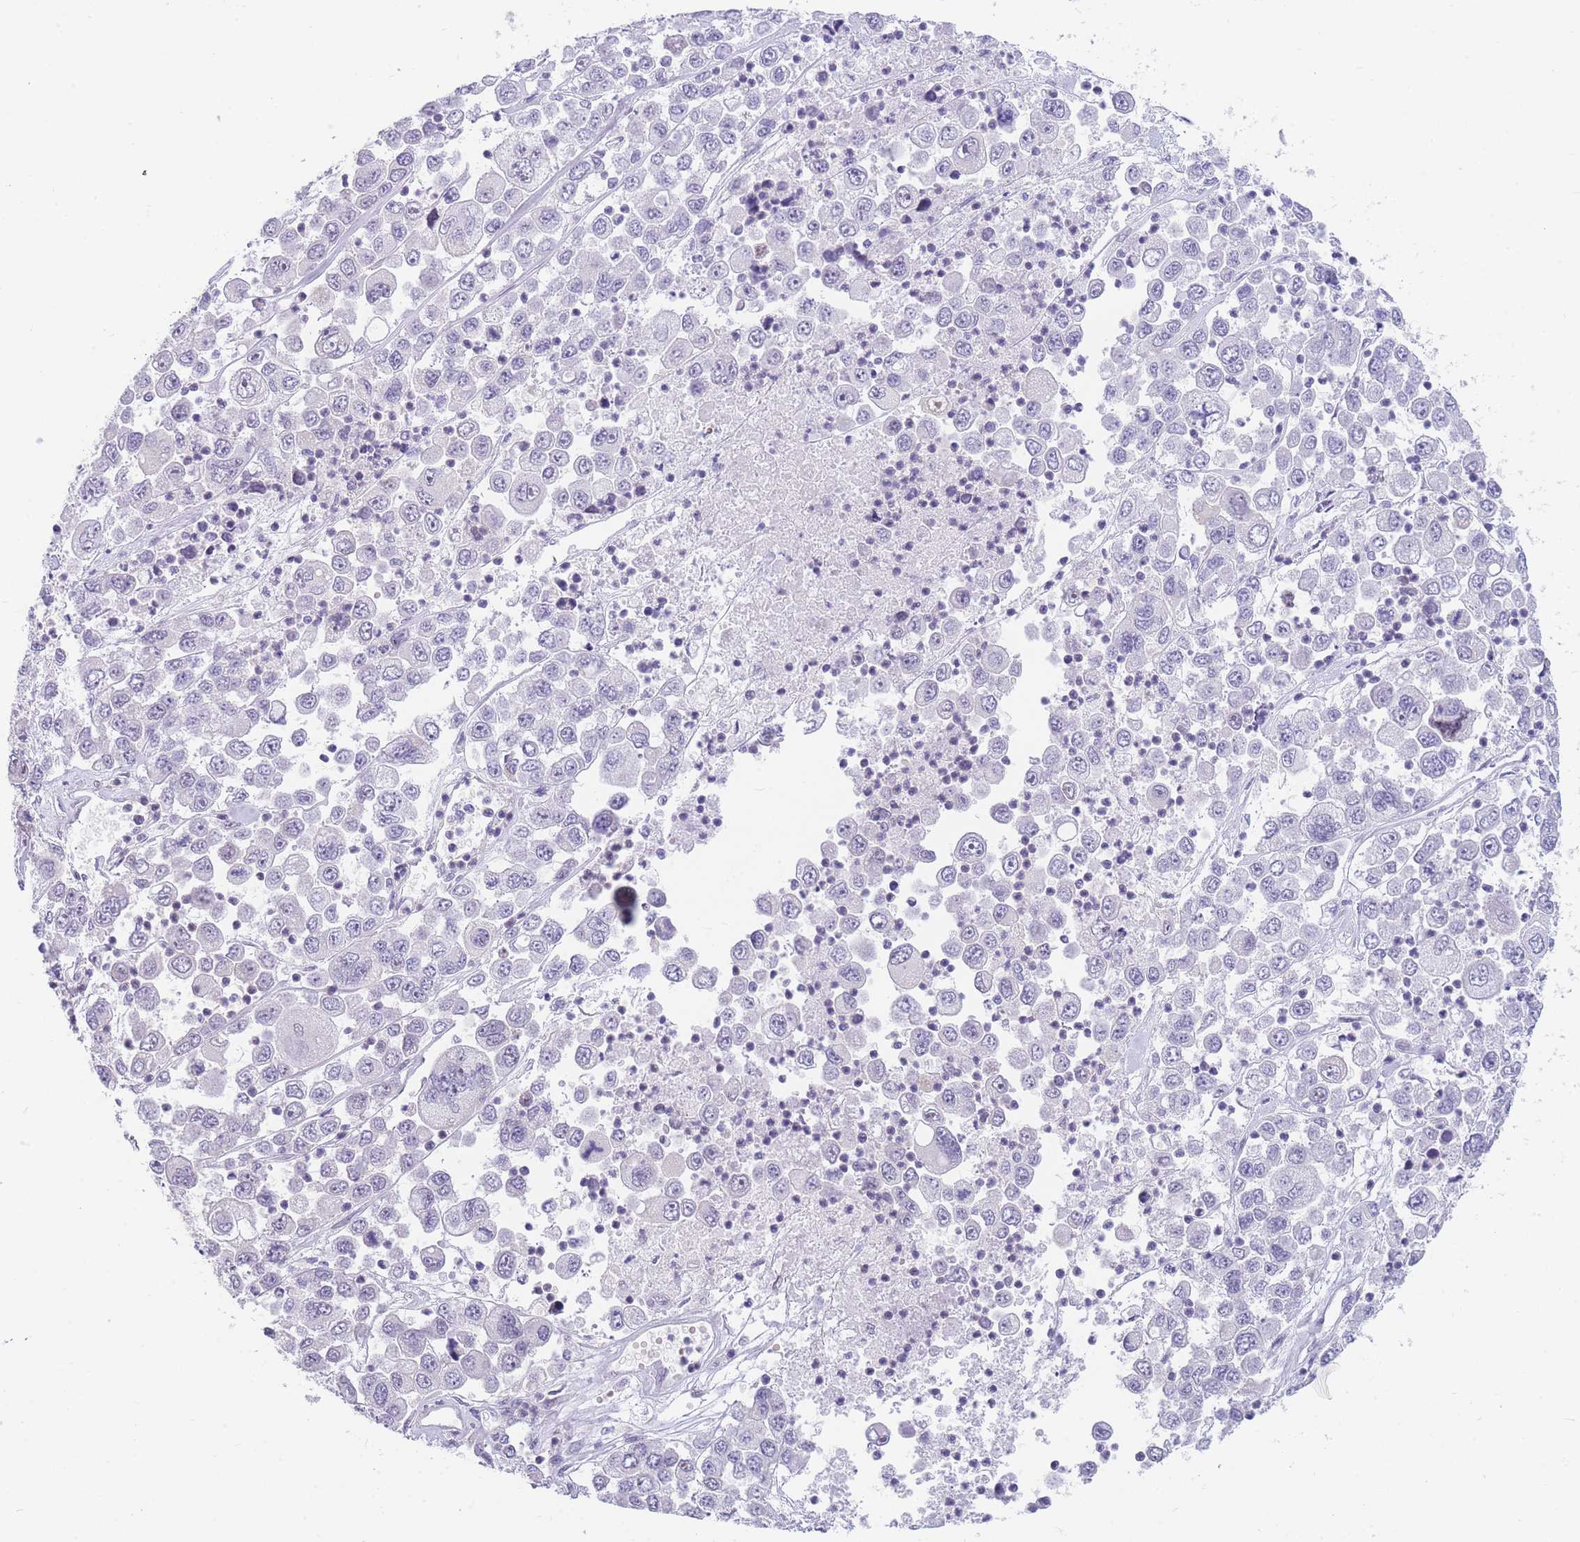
{"staining": {"intensity": "negative", "quantity": "none", "location": "none"}, "tissue": "melanoma", "cell_type": "Tumor cells", "image_type": "cancer", "snomed": [{"axis": "morphology", "description": "Malignant melanoma, Metastatic site"}, {"axis": "topography", "description": "Lymph node"}], "caption": "Tumor cells show no significant expression in melanoma.", "gene": "SHCBP1", "patient": {"sex": "female", "age": 54}}